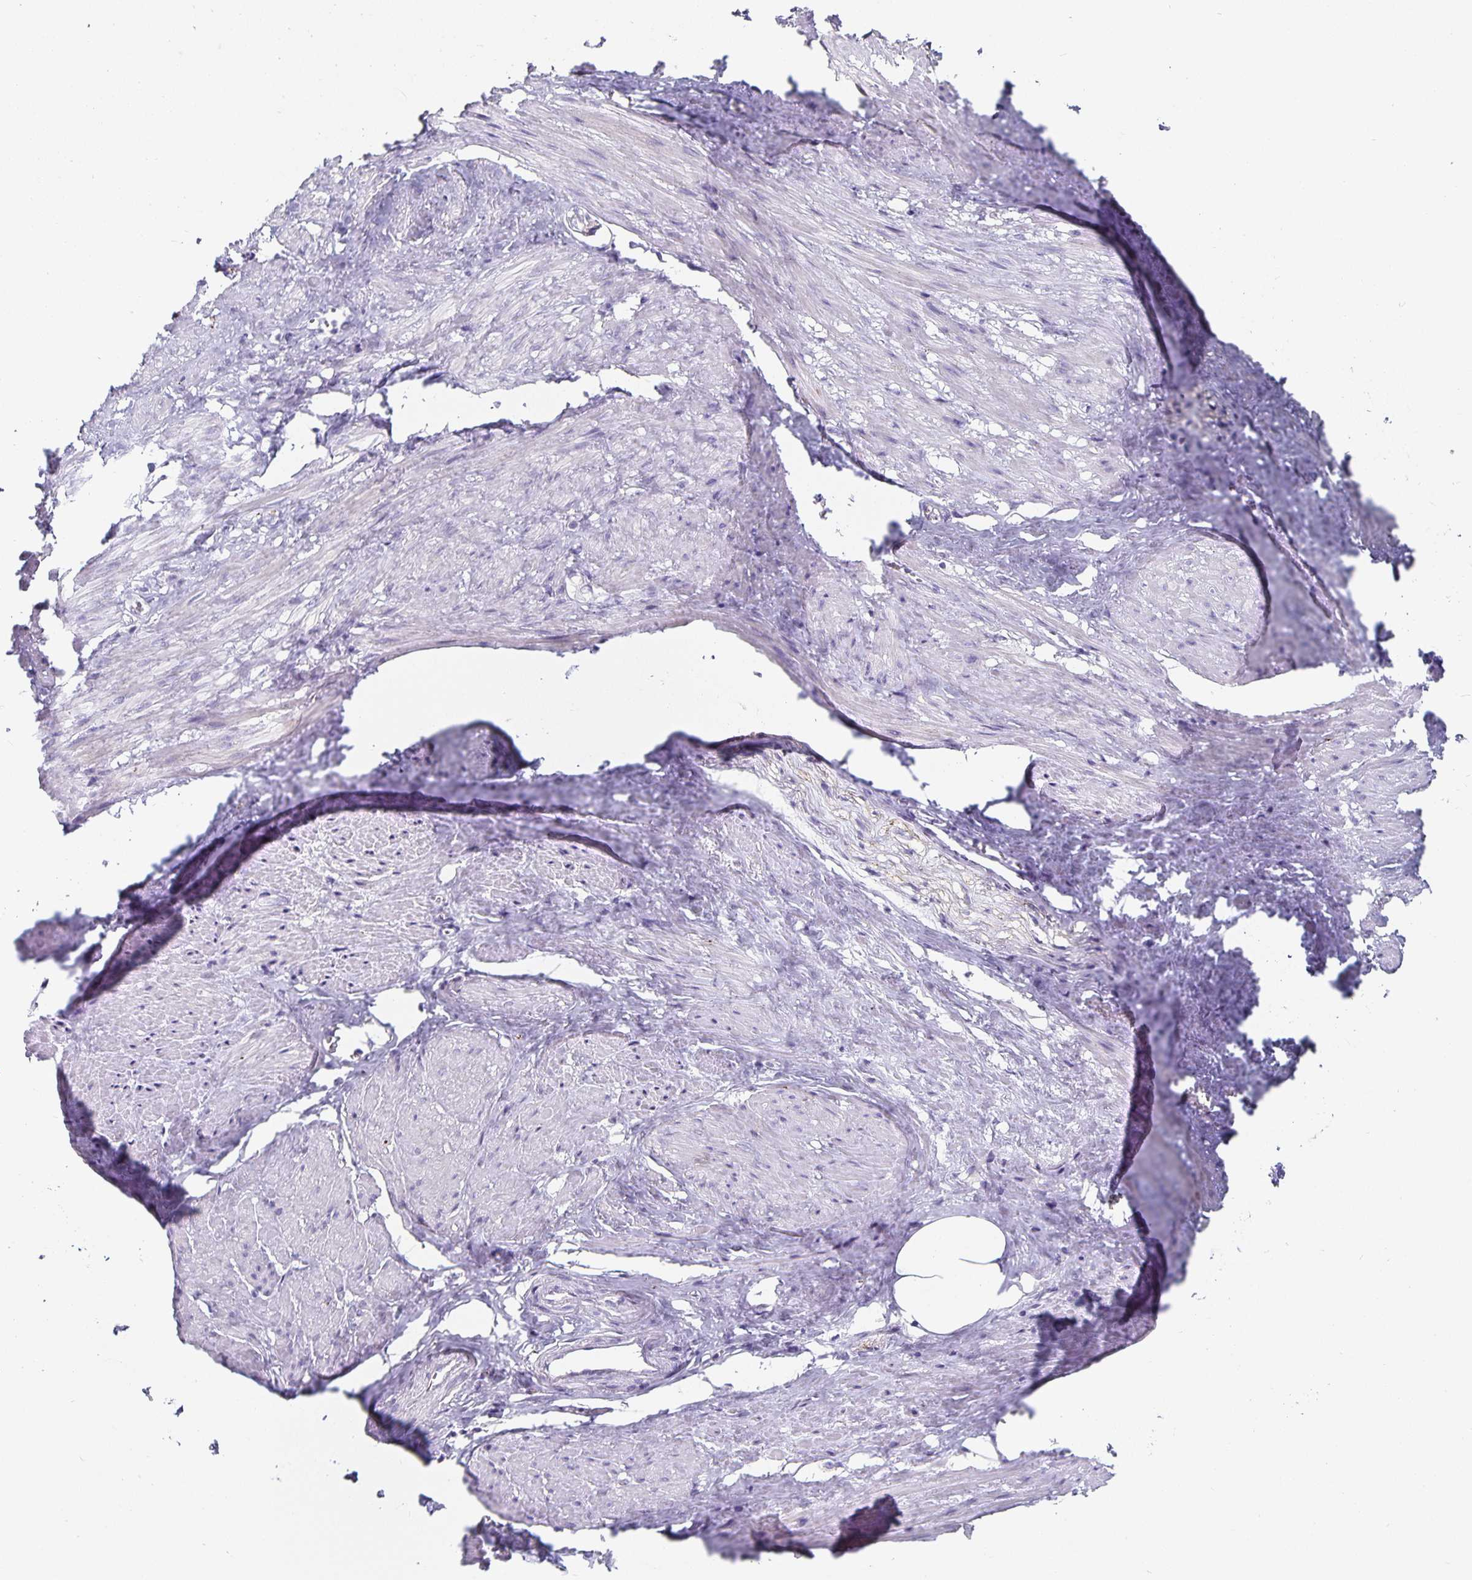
{"staining": {"intensity": "negative", "quantity": "none", "location": "none"}, "tissue": "adipose tissue", "cell_type": "Adipocytes", "image_type": "normal", "snomed": [{"axis": "morphology", "description": "Normal tissue, NOS"}, {"axis": "topography", "description": "Prostate"}, {"axis": "topography", "description": "Peripheral nerve tissue"}], "caption": "Adipocytes show no significant positivity in benign adipose tissue. The staining was performed using DAB to visualize the protein expression in brown, while the nuclei were stained in blue with hematoxylin (Magnification: 20x).", "gene": "CHGA", "patient": {"sex": "male", "age": 55}}